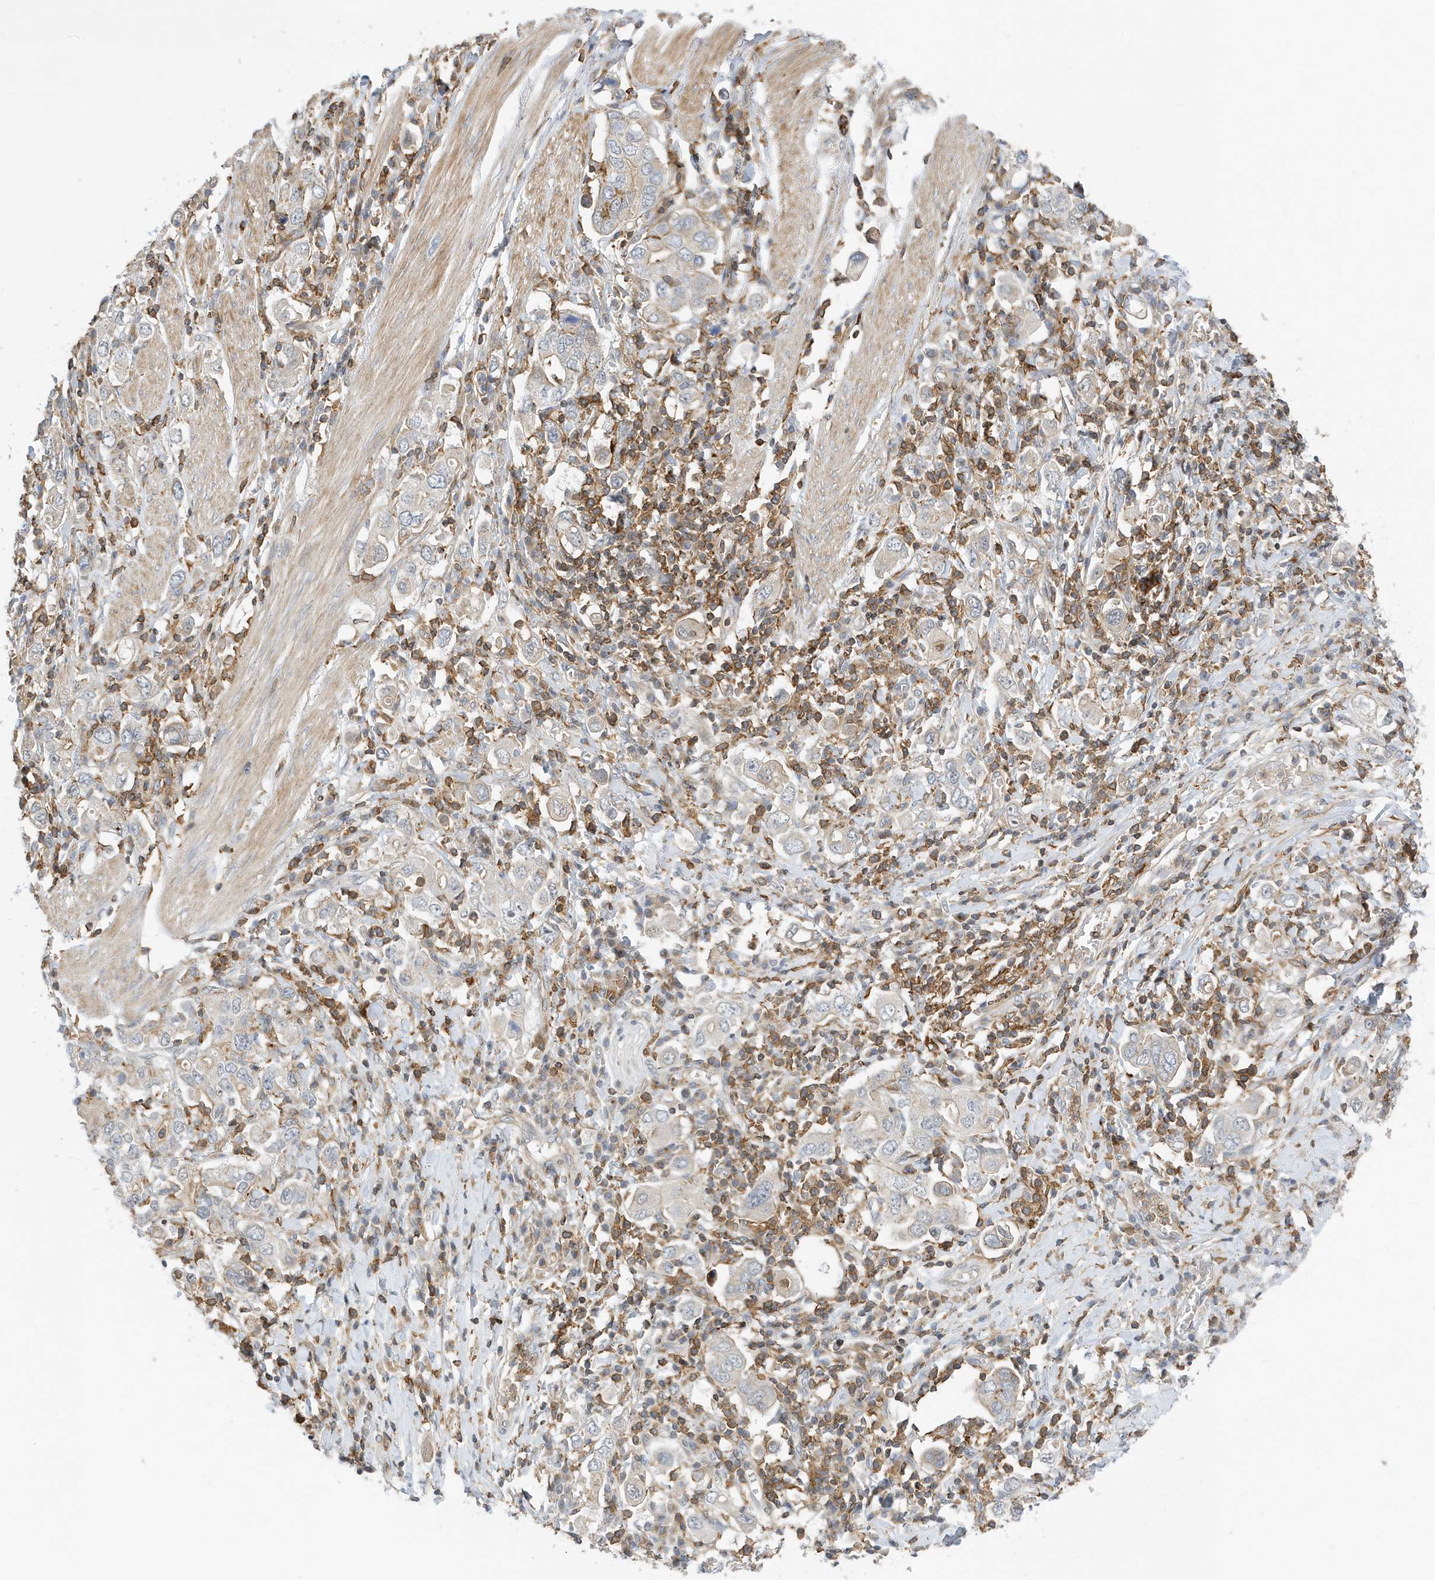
{"staining": {"intensity": "weak", "quantity": "<25%", "location": "cytoplasmic/membranous"}, "tissue": "stomach cancer", "cell_type": "Tumor cells", "image_type": "cancer", "snomed": [{"axis": "morphology", "description": "Adenocarcinoma, NOS"}, {"axis": "topography", "description": "Stomach, upper"}], "caption": "Immunohistochemical staining of human stomach adenocarcinoma demonstrates no significant expression in tumor cells.", "gene": "TATDN3", "patient": {"sex": "male", "age": 62}}